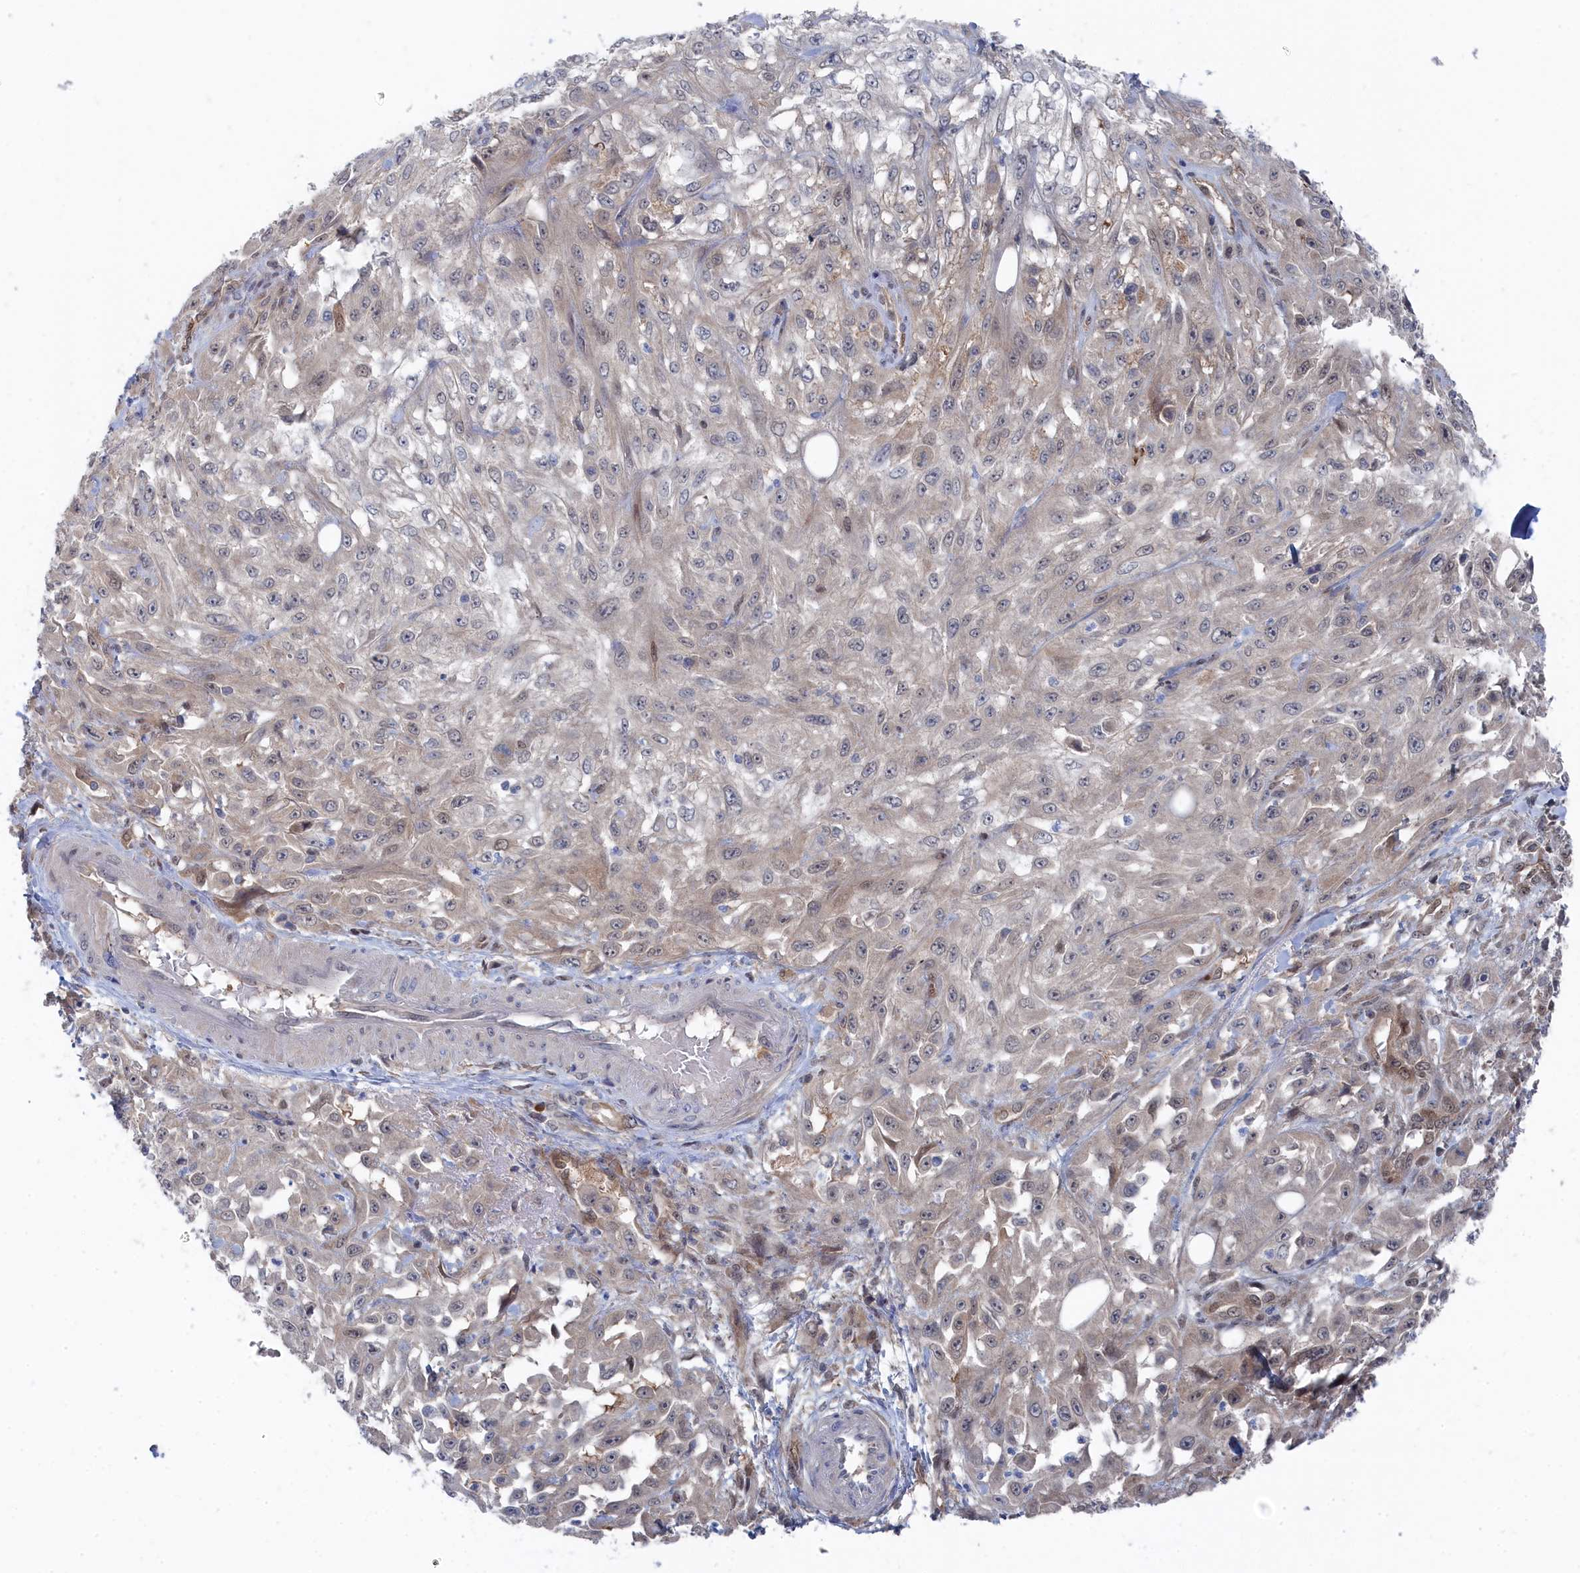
{"staining": {"intensity": "negative", "quantity": "none", "location": "none"}, "tissue": "skin cancer", "cell_type": "Tumor cells", "image_type": "cancer", "snomed": [{"axis": "morphology", "description": "Squamous cell carcinoma, NOS"}, {"axis": "morphology", "description": "Squamous cell carcinoma, metastatic, NOS"}, {"axis": "topography", "description": "Skin"}, {"axis": "topography", "description": "Lymph node"}], "caption": "Immunohistochemical staining of skin metastatic squamous cell carcinoma displays no significant positivity in tumor cells. (Brightfield microscopy of DAB (3,3'-diaminobenzidine) immunohistochemistry (IHC) at high magnification).", "gene": "IRGQ", "patient": {"sex": "male", "age": 75}}